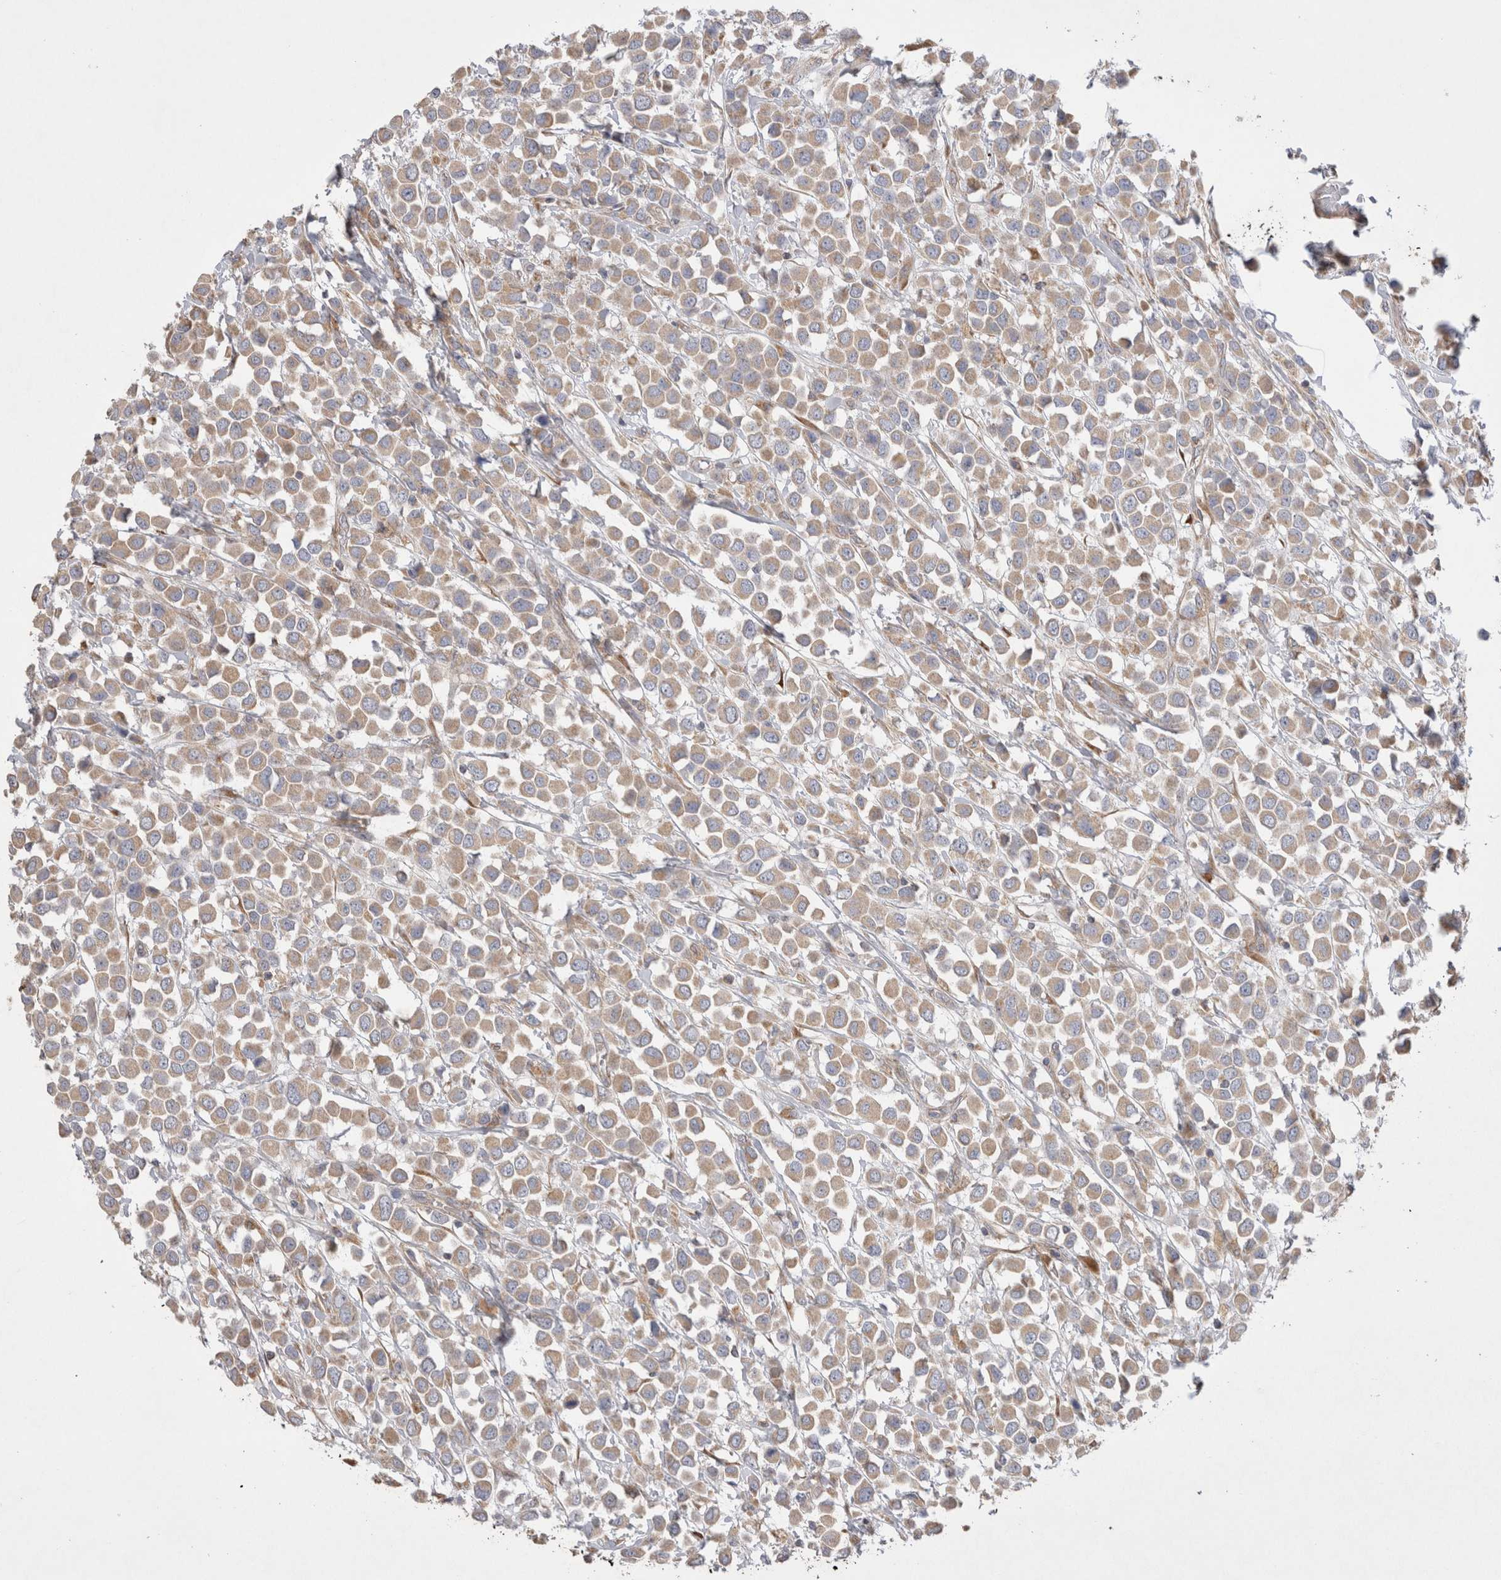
{"staining": {"intensity": "weak", "quantity": ">75%", "location": "cytoplasmic/membranous"}, "tissue": "breast cancer", "cell_type": "Tumor cells", "image_type": "cancer", "snomed": [{"axis": "morphology", "description": "Duct carcinoma"}, {"axis": "topography", "description": "Breast"}], "caption": "Immunohistochemical staining of human breast cancer demonstrates weak cytoplasmic/membranous protein staining in about >75% of tumor cells.", "gene": "TBC1D16", "patient": {"sex": "female", "age": 61}}